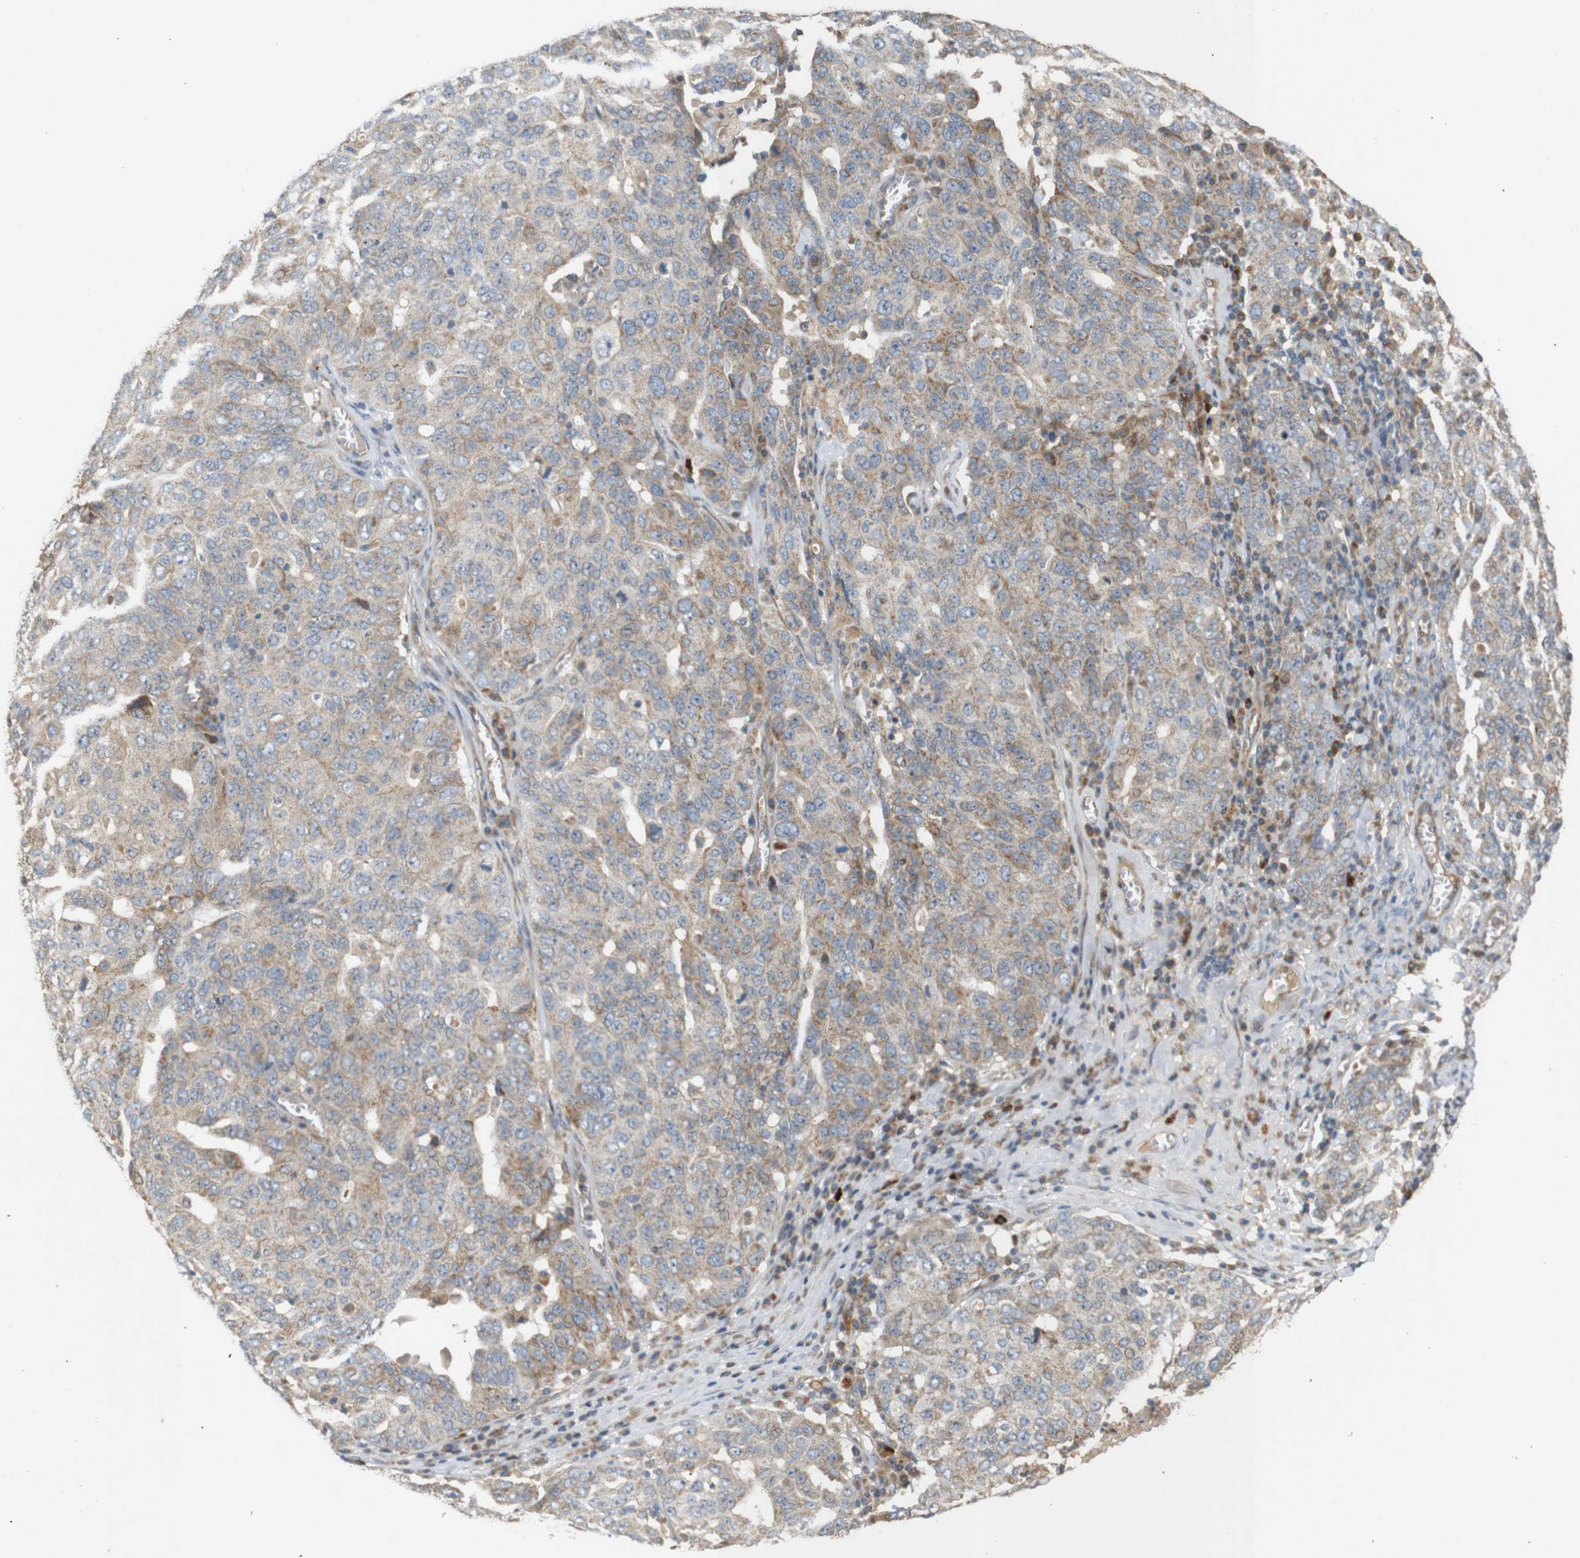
{"staining": {"intensity": "weak", "quantity": ">75%", "location": "cytoplasmic/membranous"}, "tissue": "ovarian cancer", "cell_type": "Tumor cells", "image_type": "cancer", "snomed": [{"axis": "morphology", "description": "Carcinoma, endometroid"}, {"axis": "topography", "description": "Ovary"}], "caption": "Weak cytoplasmic/membranous expression for a protein is present in about >75% of tumor cells of ovarian cancer using immunohistochemistry.", "gene": "RPTOR", "patient": {"sex": "female", "age": 62}}